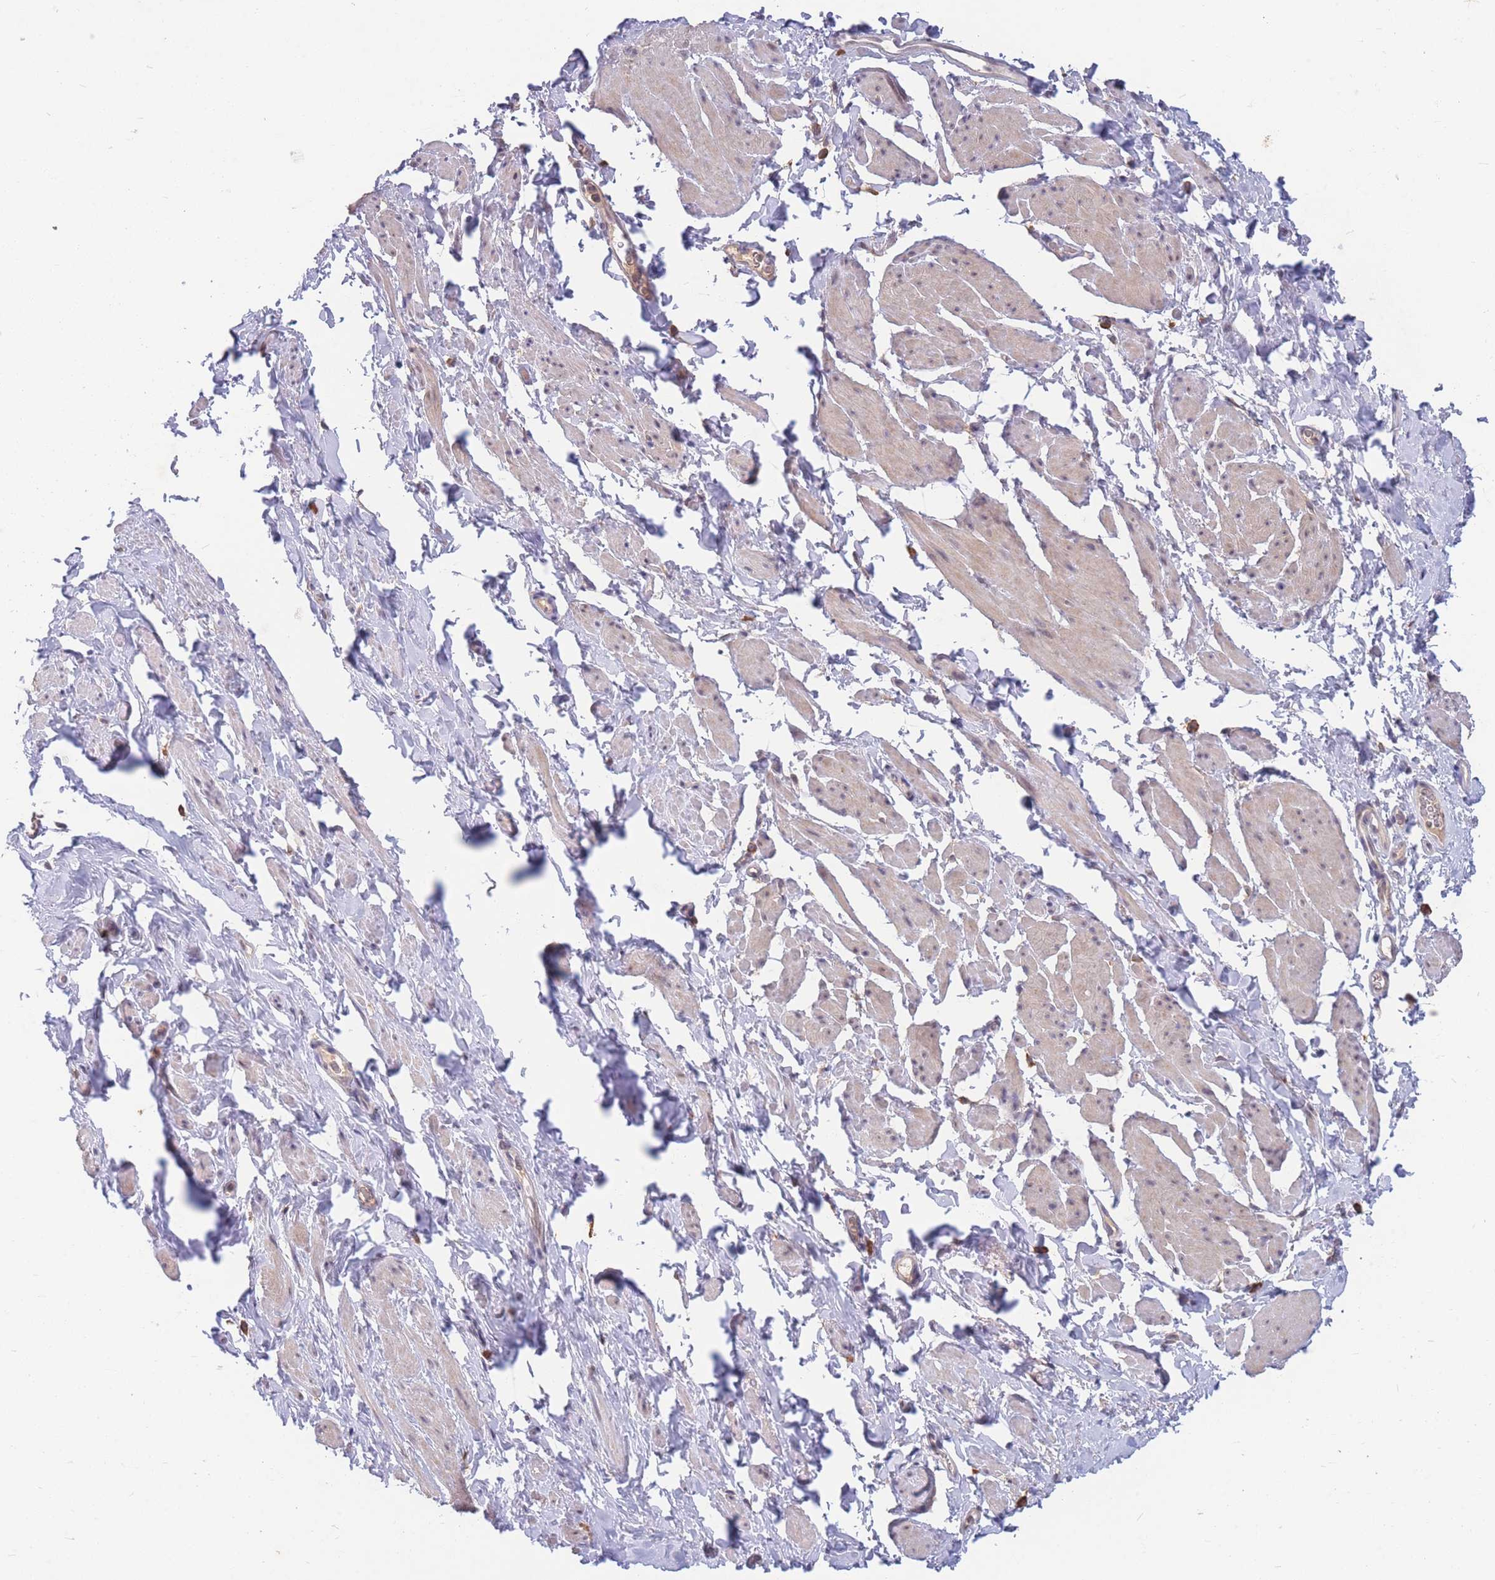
{"staining": {"intensity": "weak", "quantity": ">75%", "location": "nuclear"}, "tissue": "smooth muscle", "cell_type": "Smooth muscle cells", "image_type": "normal", "snomed": [{"axis": "morphology", "description": "Normal tissue, NOS"}, {"axis": "topography", "description": "Smooth muscle"}, {"axis": "topography", "description": "Peripheral nerve tissue"}], "caption": "Immunohistochemistry (DAB) staining of unremarkable human smooth muscle displays weak nuclear protein staining in about >75% of smooth muscle cells.", "gene": "SNRPA1", "patient": {"sex": "male", "age": 69}}